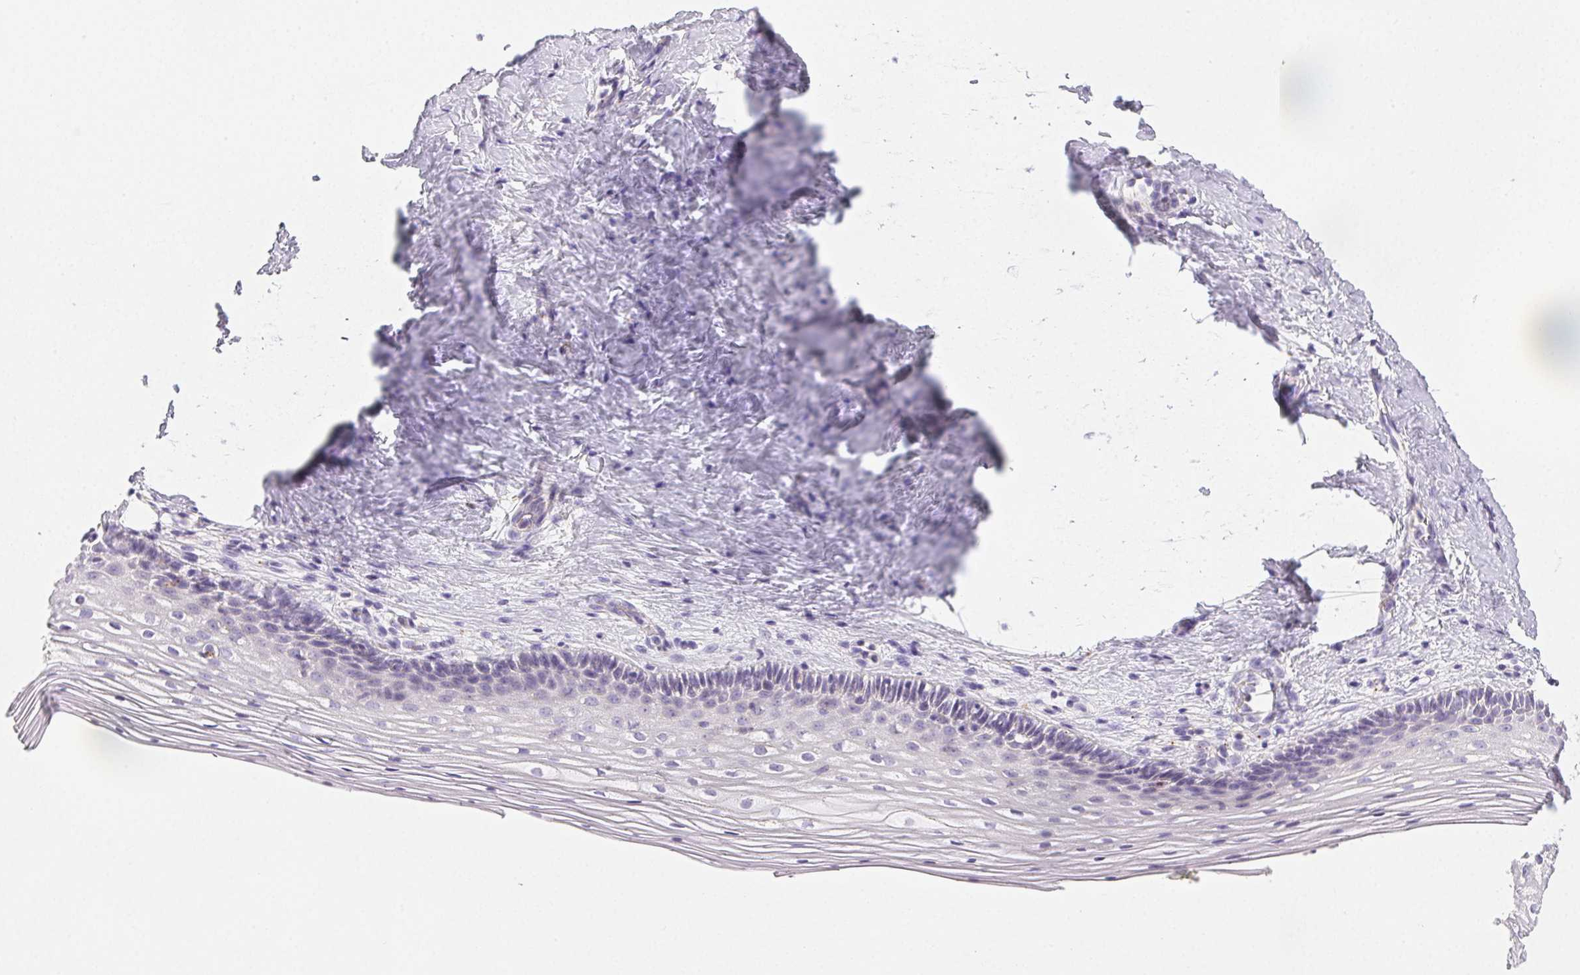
{"staining": {"intensity": "negative", "quantity": "none", "location": "none"}, "tissue": "vagina", "cell_type": "Squamous epithelial cells", "image_type": "normal", "snomed": [{"axis": "morphology", "description": "Normal tissue, NOS"}, {"axis": "topography", "description": "Vagina"}], "caption": "DAB (3,3'-diaminobenzidine) immunohistochemical staining of normal human vagina demonstrates no significant expression in squamous epithelial cells.", "gene": "LIPA", "patient": {"sex": "female", "age": 45}}